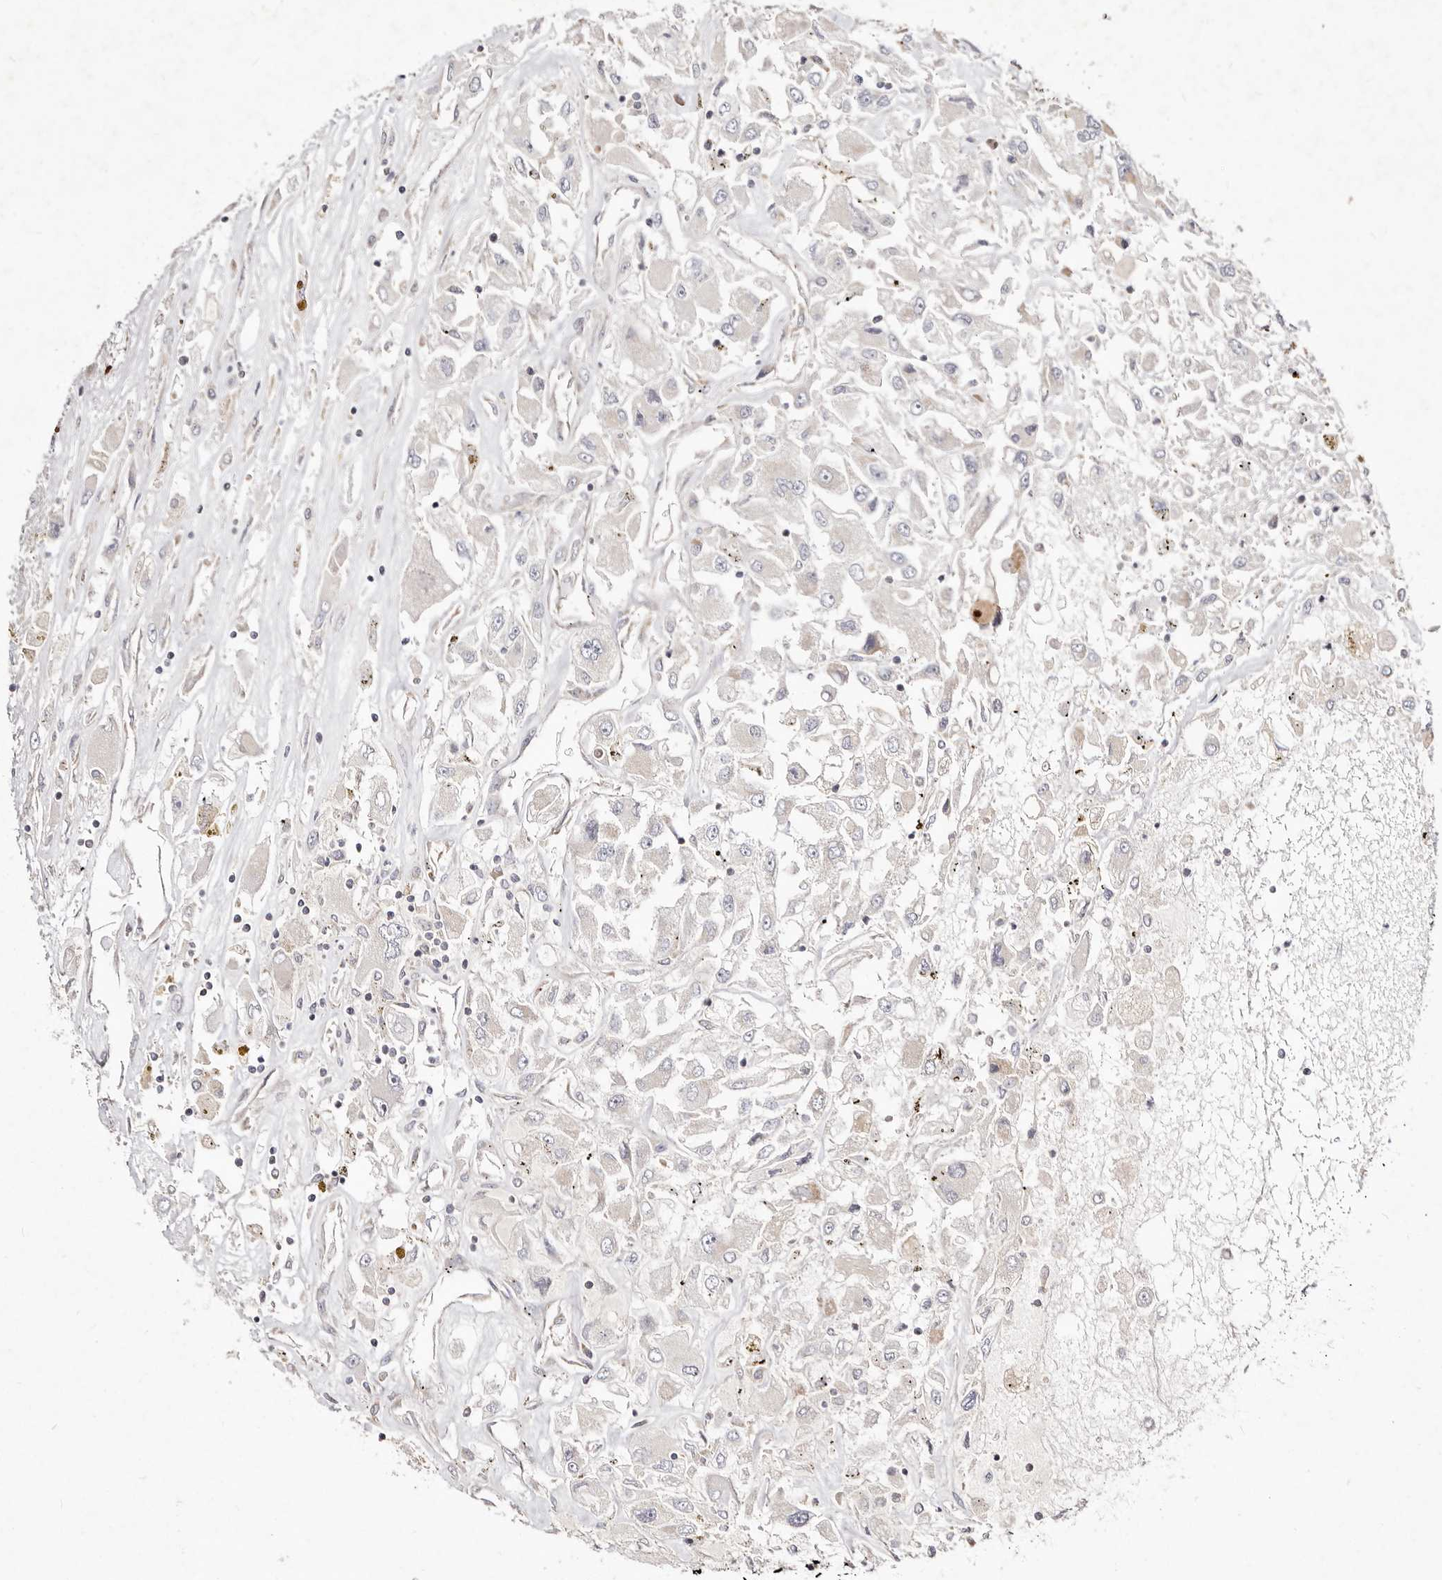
{"staining": {"intensity": "negative", "quantity": "none", "location": "none"}, "tissue": "renal cancer", "cell_type": "Tumor cells", "image_type": "cancer", "snomed": [{"axis": "morphology", "description": "Adenocarcinoma, NOS"}, {"axis": "topography", "description": "Kidney"}], "caption": "The histopathology image shows no staining of tumor cells in adenocarcinoma (renal).", "gene": "SLC25A20", "patient": {"sex": "female", "age": 52}}